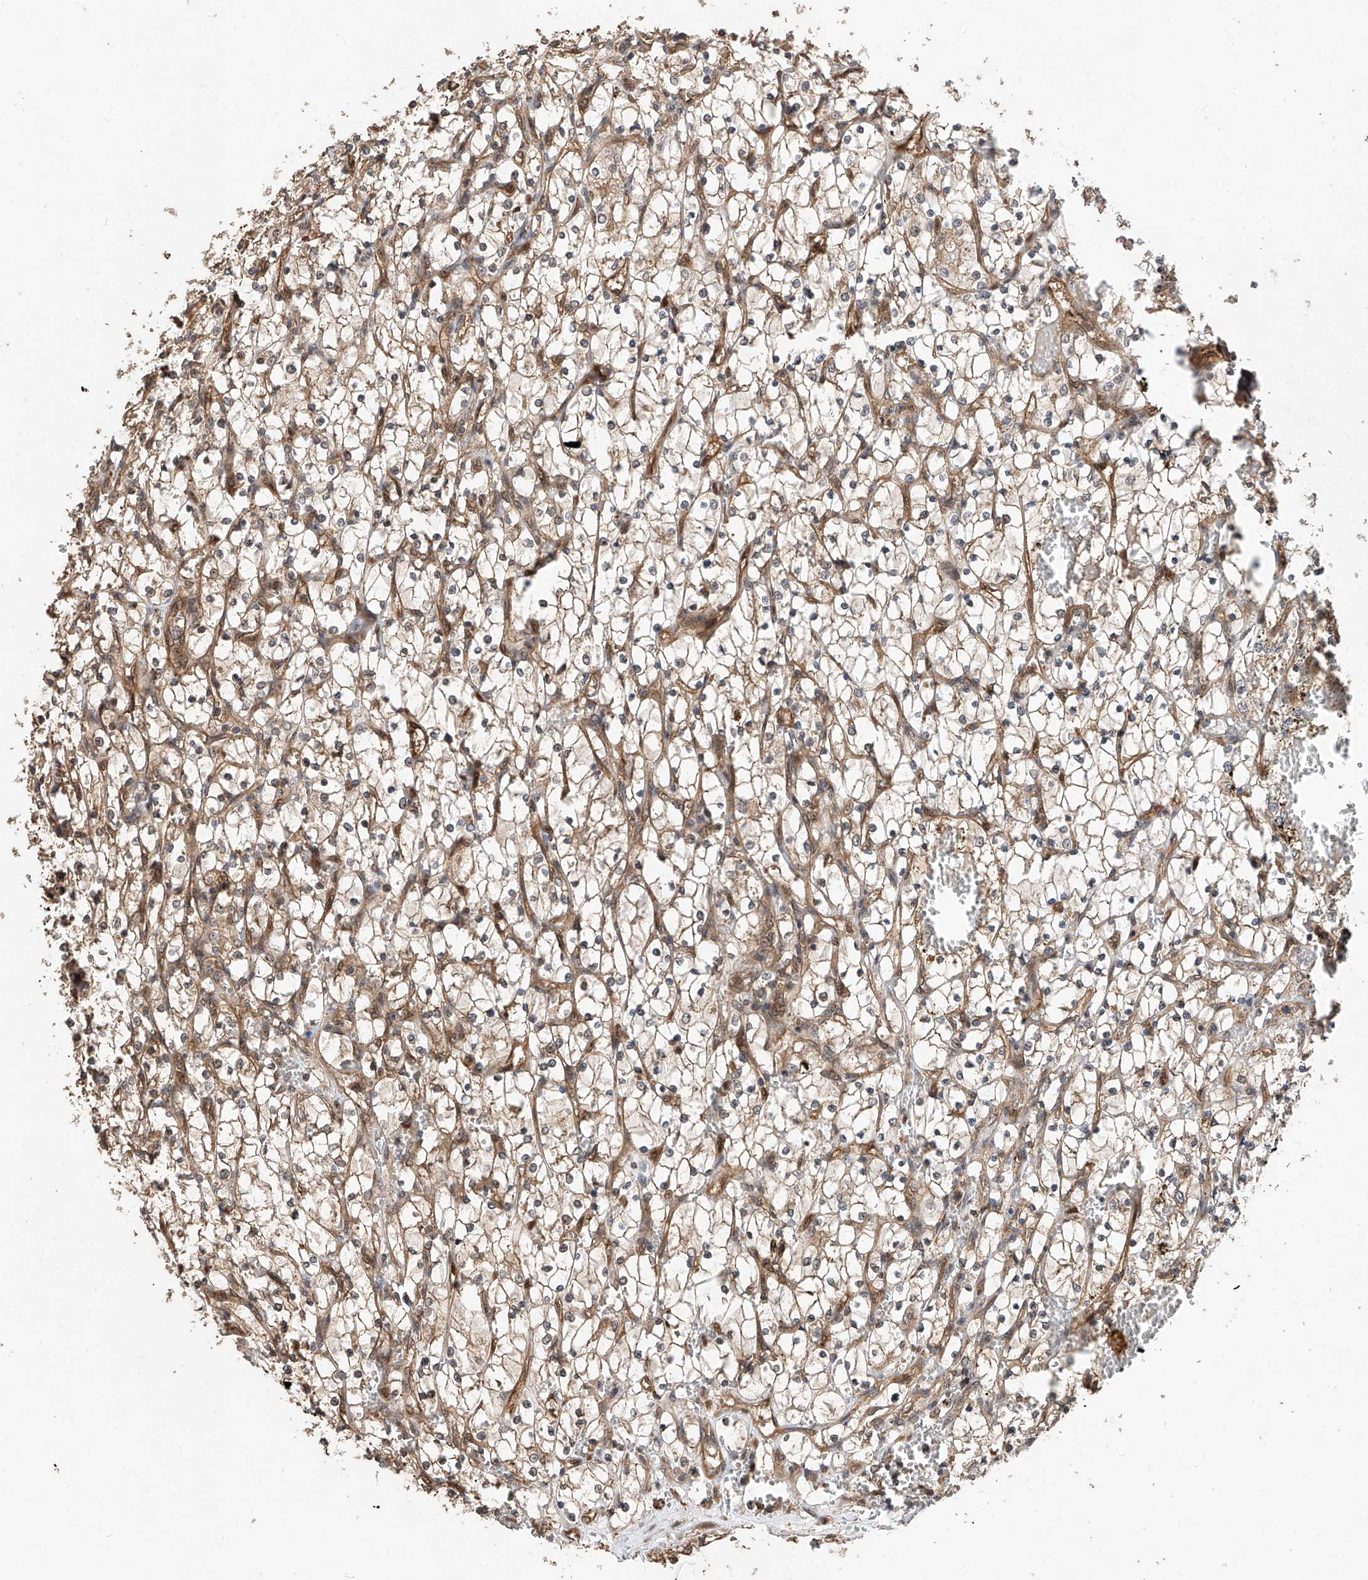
{"staining": {"intensity": "weak", "quantity": "25%-75%", "location": "cytoplasmic/membranous"}, "tissue": "renal cancer", "cell_type": "Tumor cells", "image_type": "cancer", "snomed": [{"axis": "morphology", "description": "Adenocarcinoma, NOS"}, {"axis": "topography", "description": "Kidney"}], "caption": "The histopathology image displays immunohistochemical staining of renal adenocarcinoma. There is weak cytoplasmic/membranous expression is present in approximately 25%-75% of tumor cells. The protein is stained brown, and the nuclei are stained in blue (DAB (3,3'-diaminobenzidine) IHC with brightfield microscopy, high magnification).", "gene": "RILPL2", "patient": {"sex": "female", "age": 69}}